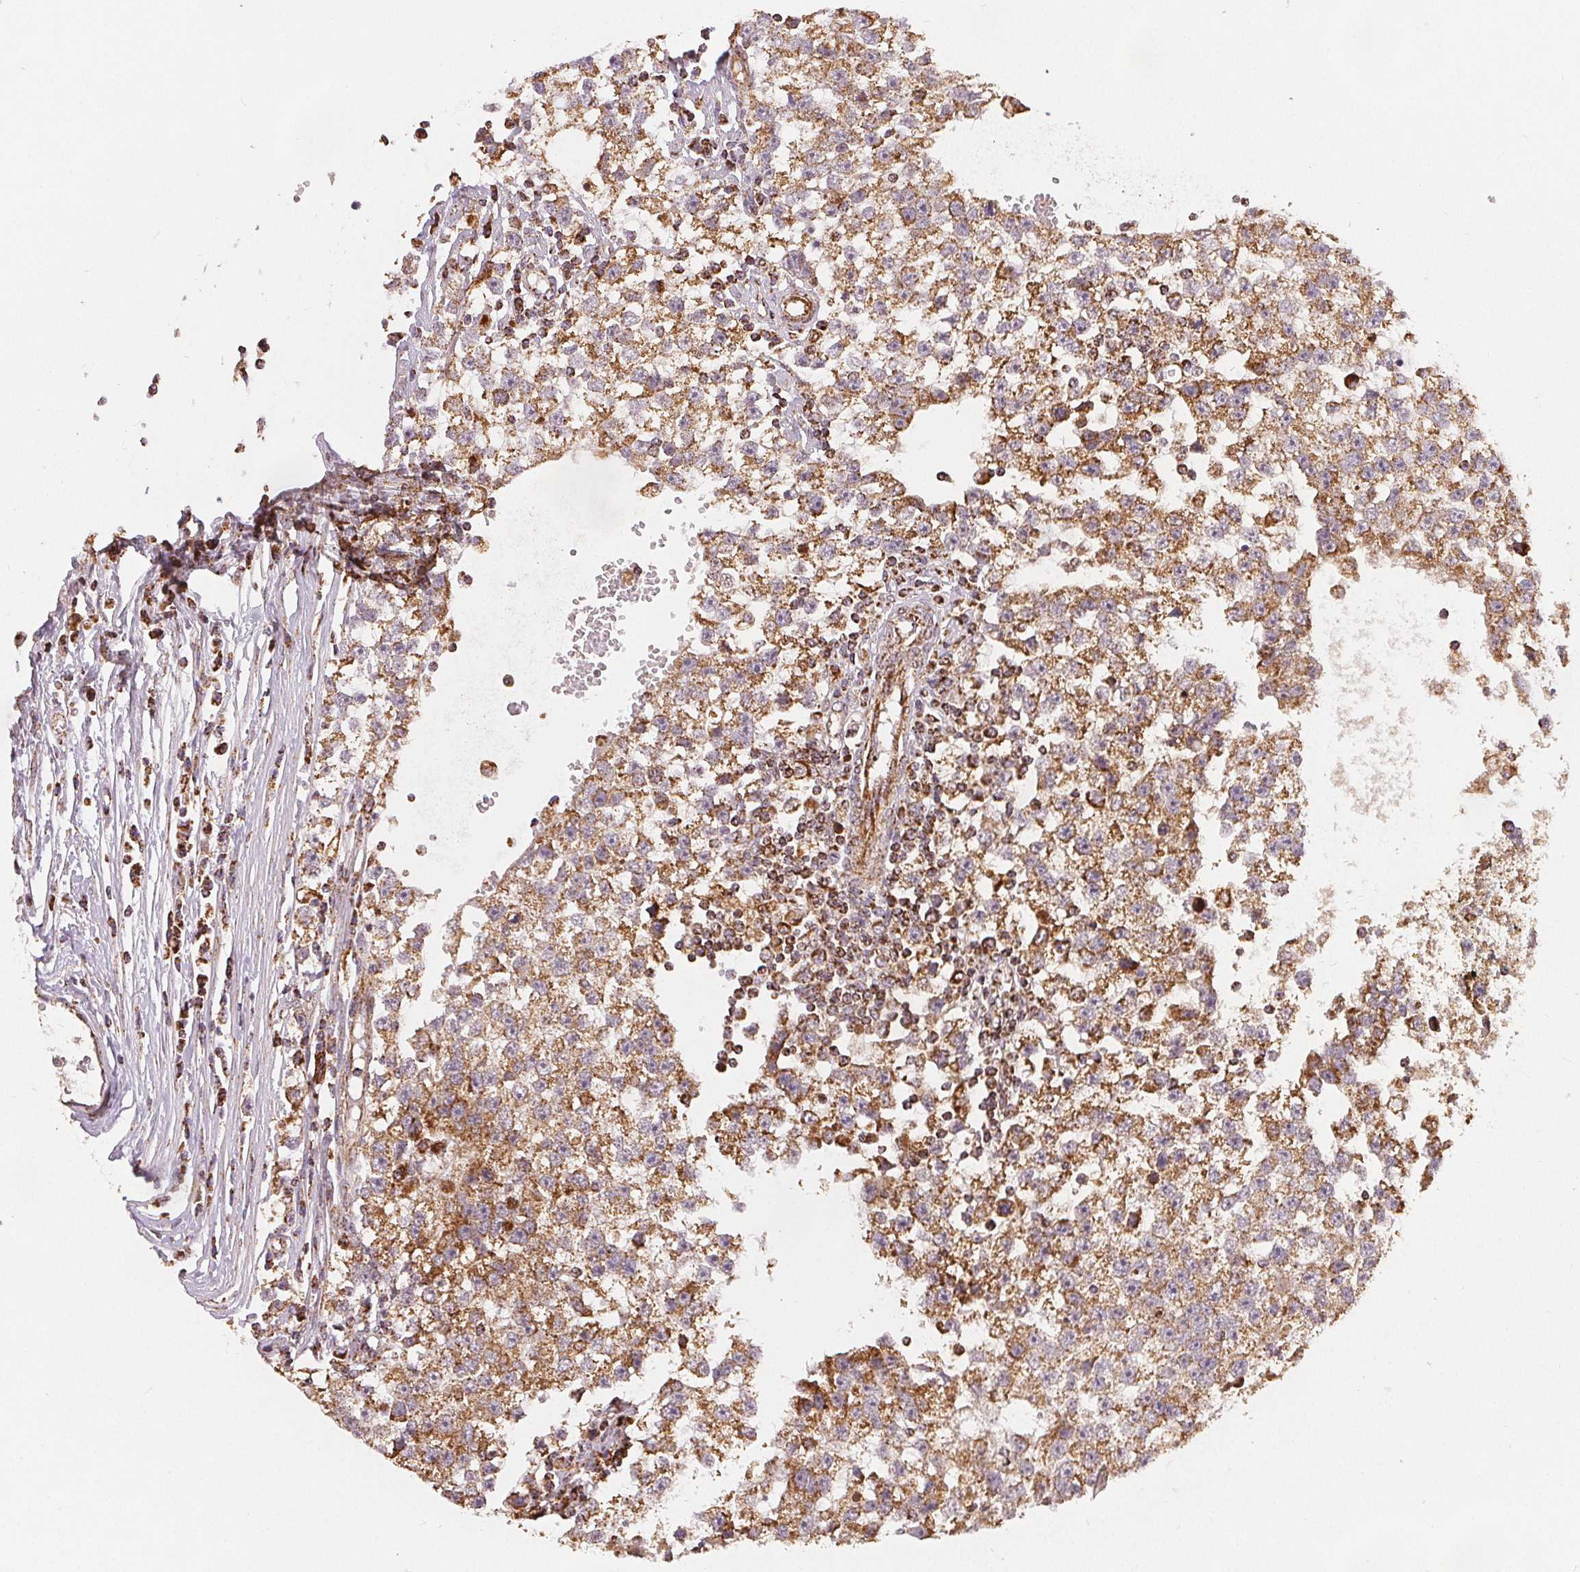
{"staining": {"intensity": "moderate", "quantity": ">75%", "location": "cytoplasmic/membranous"}, "tissue": "testis cancer", "cell_type": "Tumor cells", "image_type": "cancer", "snomed": [{"axis": "morphology", "description": "Seminoma, NOS"}, {"axis": "topography", "description": "Testis"}], "caption": "IHC image of human testis cancer (seminoma) stained for a protein (brown), which demonstrates medium levels of moderate cytoplasmic/membranous positivity in approximately >75% of tumor cells.", "gene": "SDHB", "patient": {"sex": "male", "age": 34}}